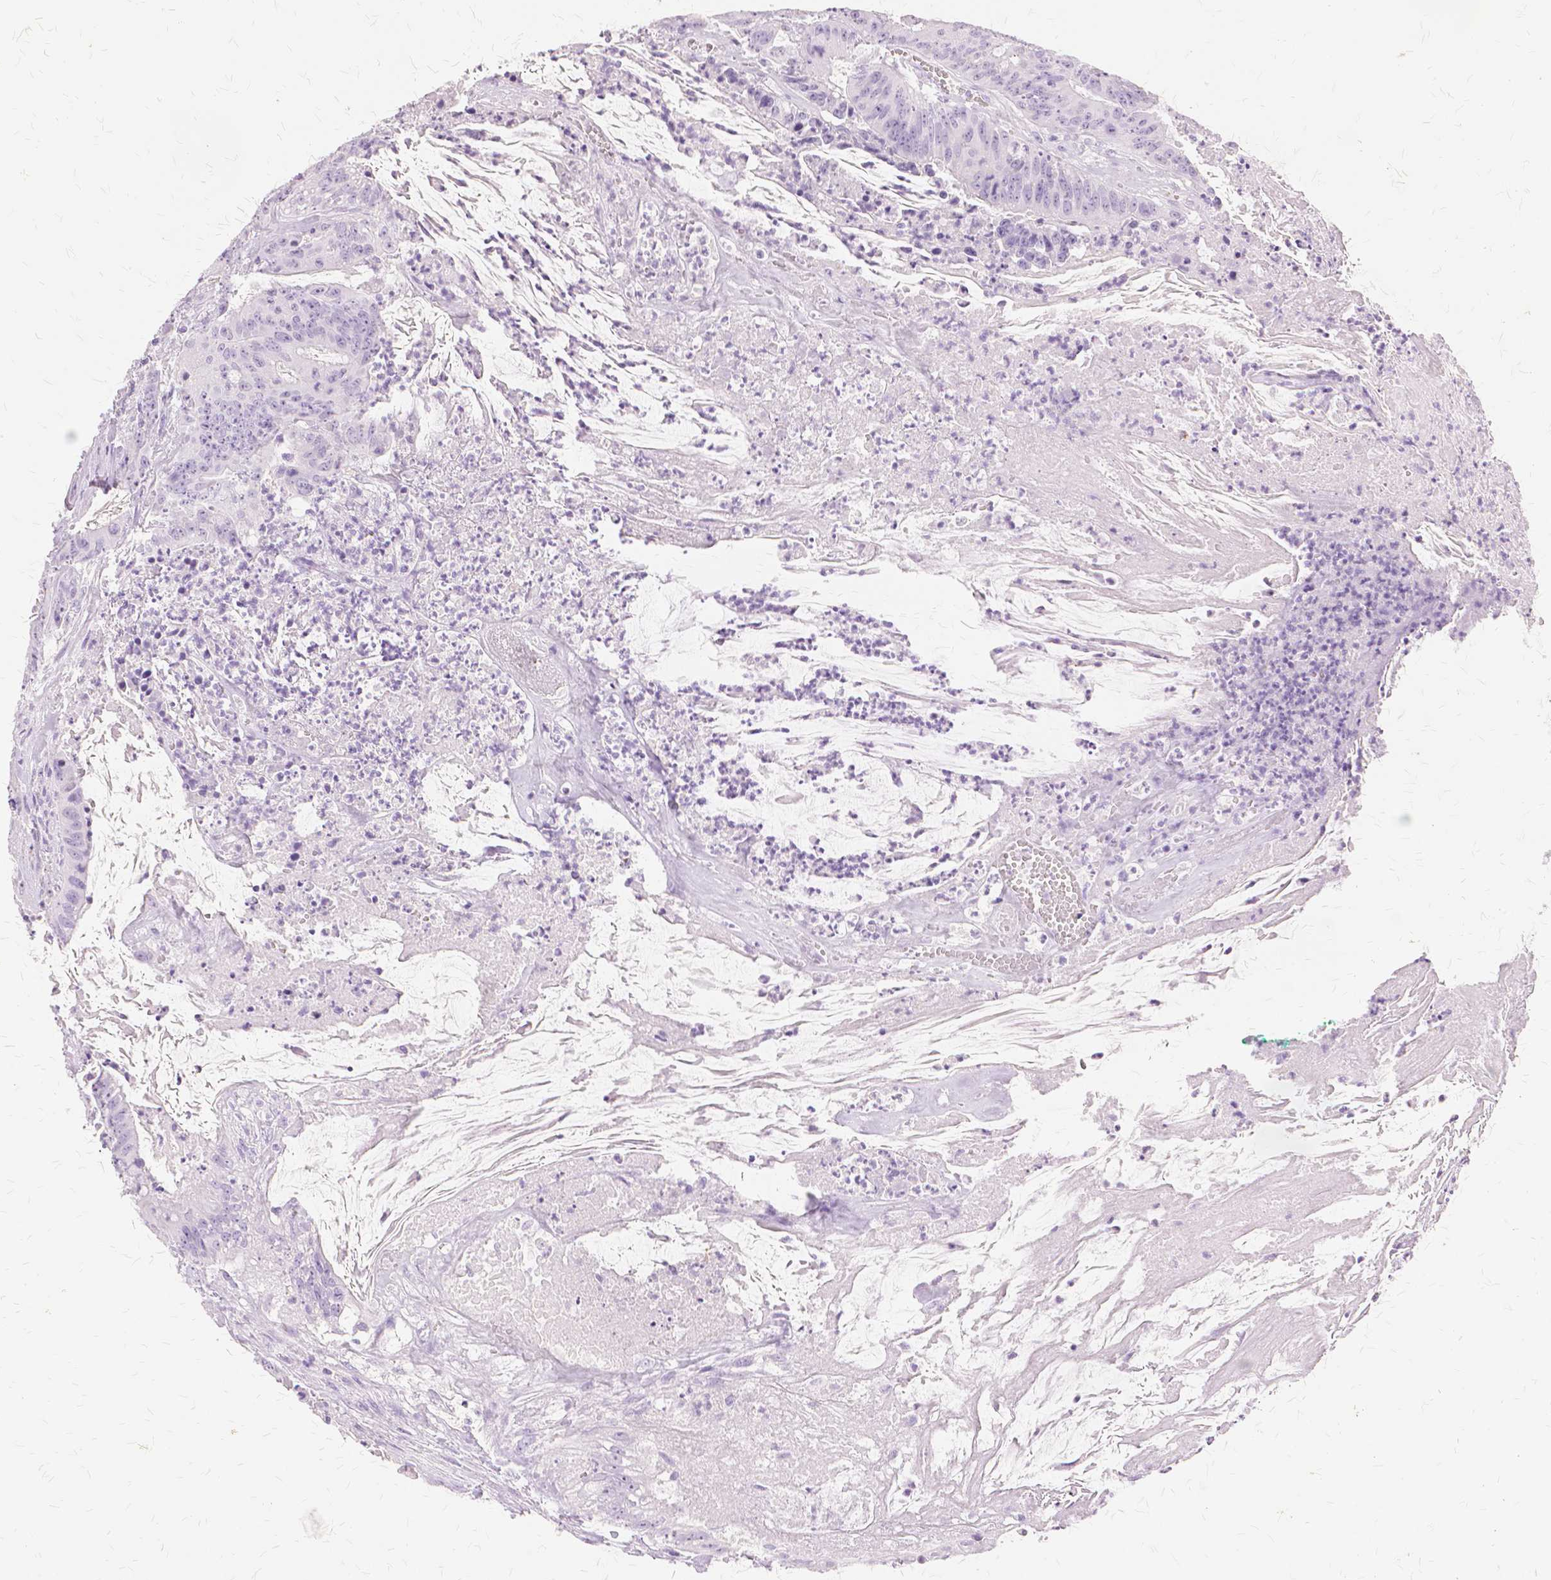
{"staining": {"intensity": "negative", "quantity": "none", "location": "none"}, "tissue": "colorectal cancer", "cell_type": "Tumor cells", "image_type": "cancer", "snomed": [{"axis": "morphology", "description": "Adenocarcinoma, NOS"}, {"axis": "topography", "description": "Colon"}], "caption": "Colorectal cancer (adenocarcinoma) was stained to show a protein in brown. There is no significant staining in tumor cells.", "gene": "TGM1", "patient": {"sex": "male", "age": 33}}